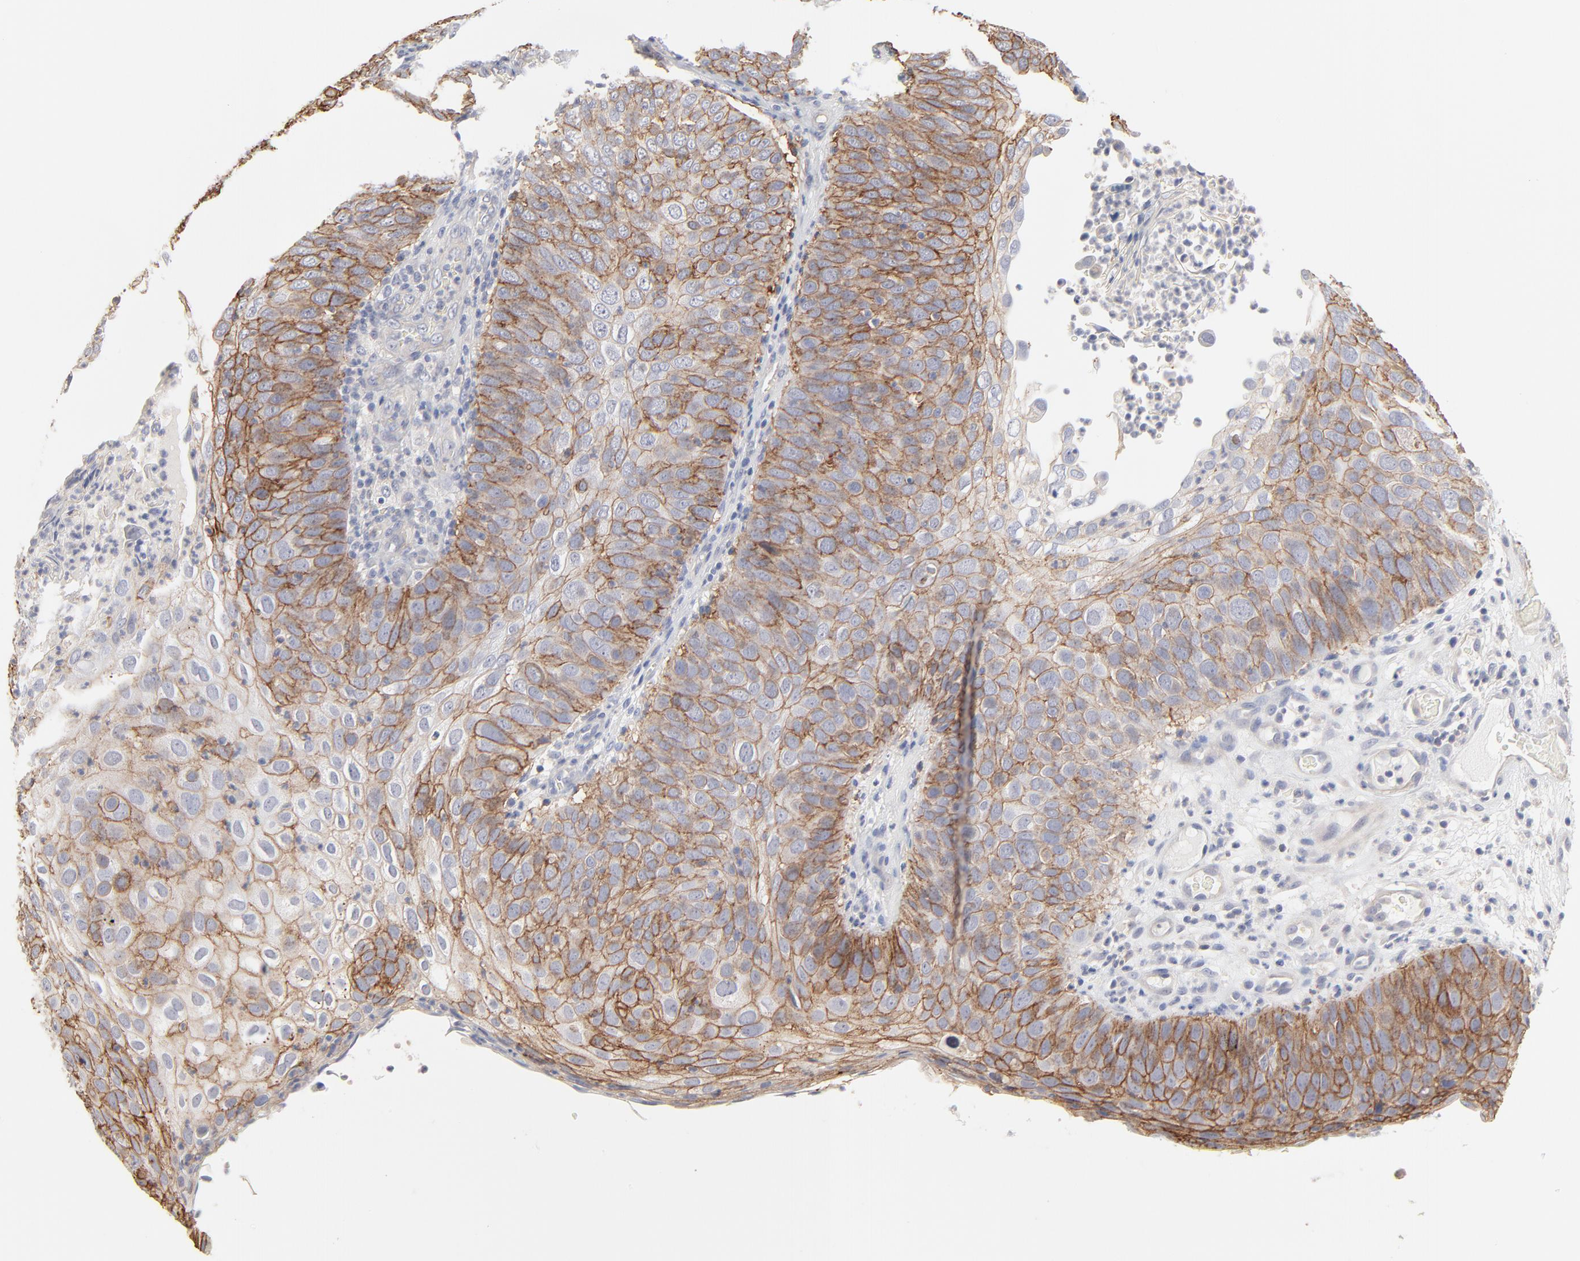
{"staining": {"intensity": "moderate", "quantity": ">75%", "location": "cytoplasmic/membranous"}, "tissue": "skin cancer", "cell_type": "Tumor cells", "image_type": "cancer", "snomed": [{"axis": "morphology", "description": "Squamous cell carcinoma, NOS"}, {"axis": "topography", "description": "Skin"}], "caption": "Skin cancer tissue displays moderate cytoplasmic/membranous expression in approximately >75% of tumor cells, visualized by immunohistochemistry. The protein of interest is shown in brown color, while the nuclei are stained blue.", "gene": "SLC16A1", "patient": {"sex": "male", "age": 87}}